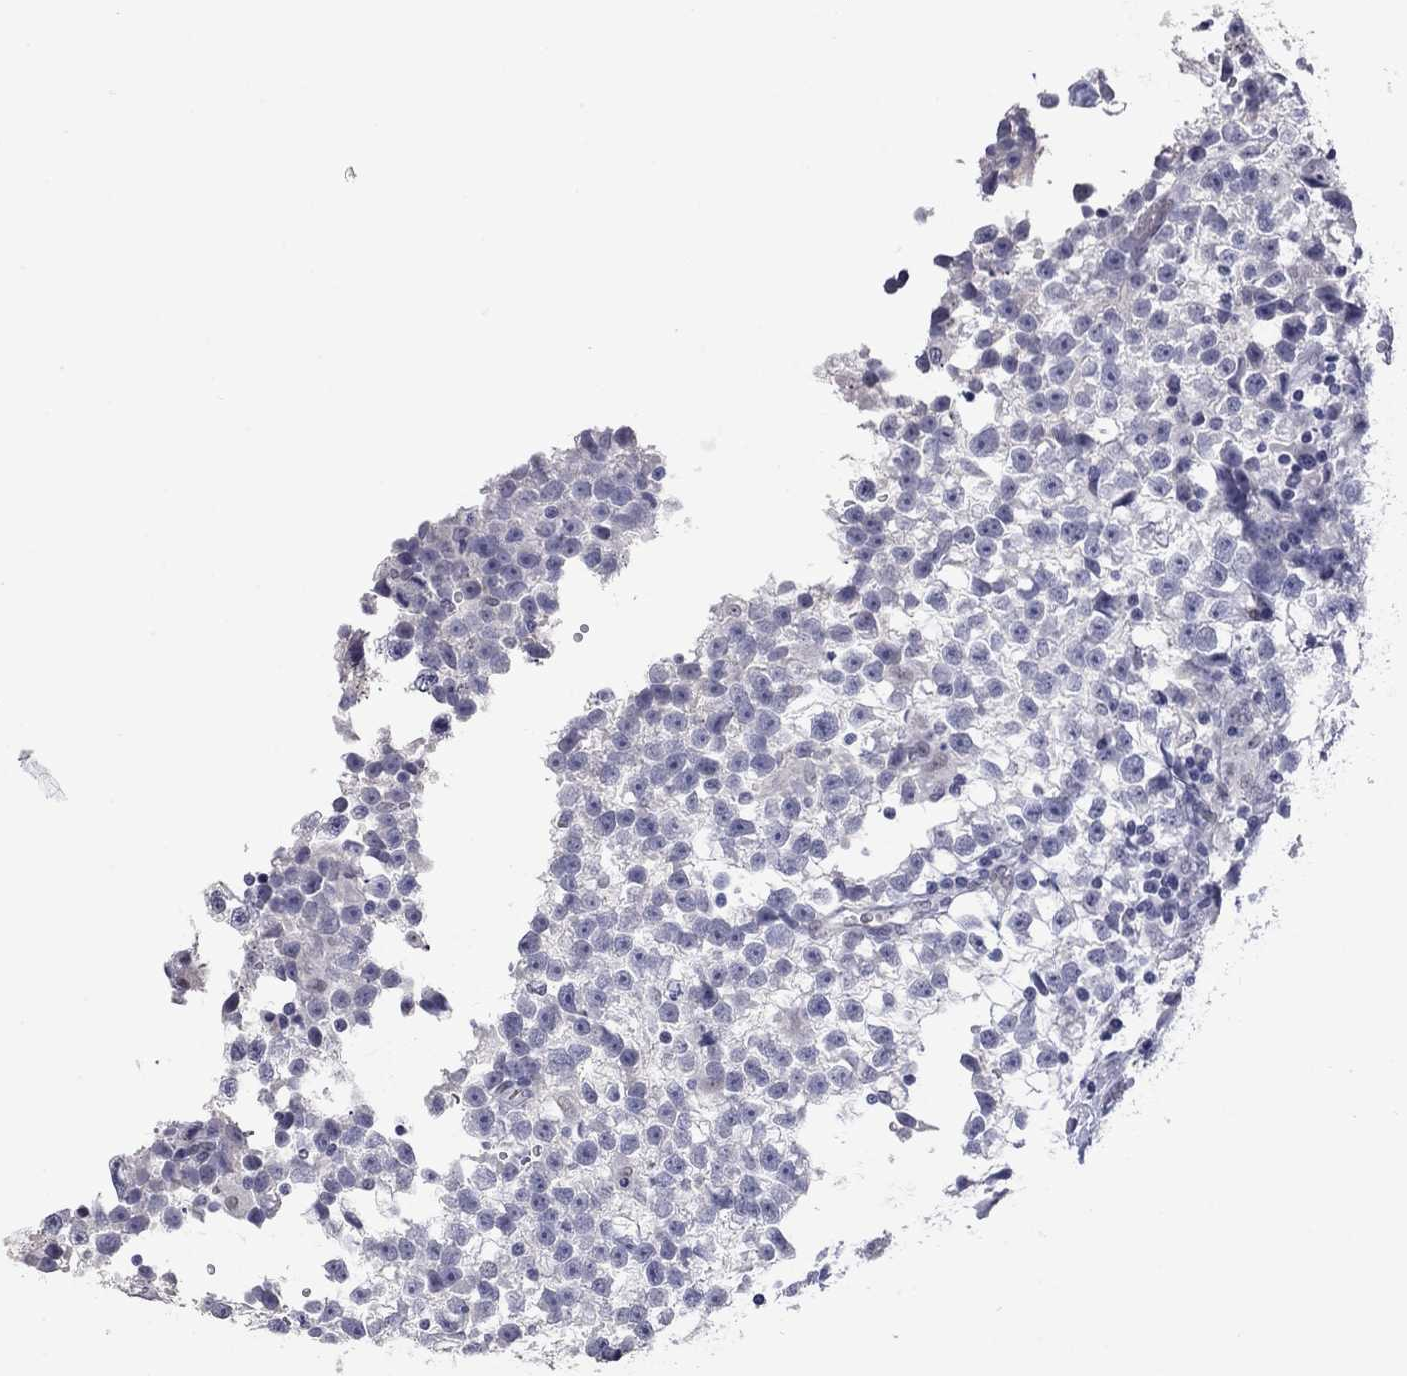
{"staining": {"intensity": "negative", "quantity": "none", "location": "none"}, "tissue": "testis cancer", "cell_type": "Tumor cells", "image_type": "cancer", "snomed": [{"axis": "morphology", "description": "Seminoma, NOS"}, {"axis": "topography", "description": "Testis"}], "caption": "This is an IHC image of human seminoma (testis). There is no expression in tumor cells.", "gene": "SLC51A", "patient": {"sex": "male", "age": 31}}